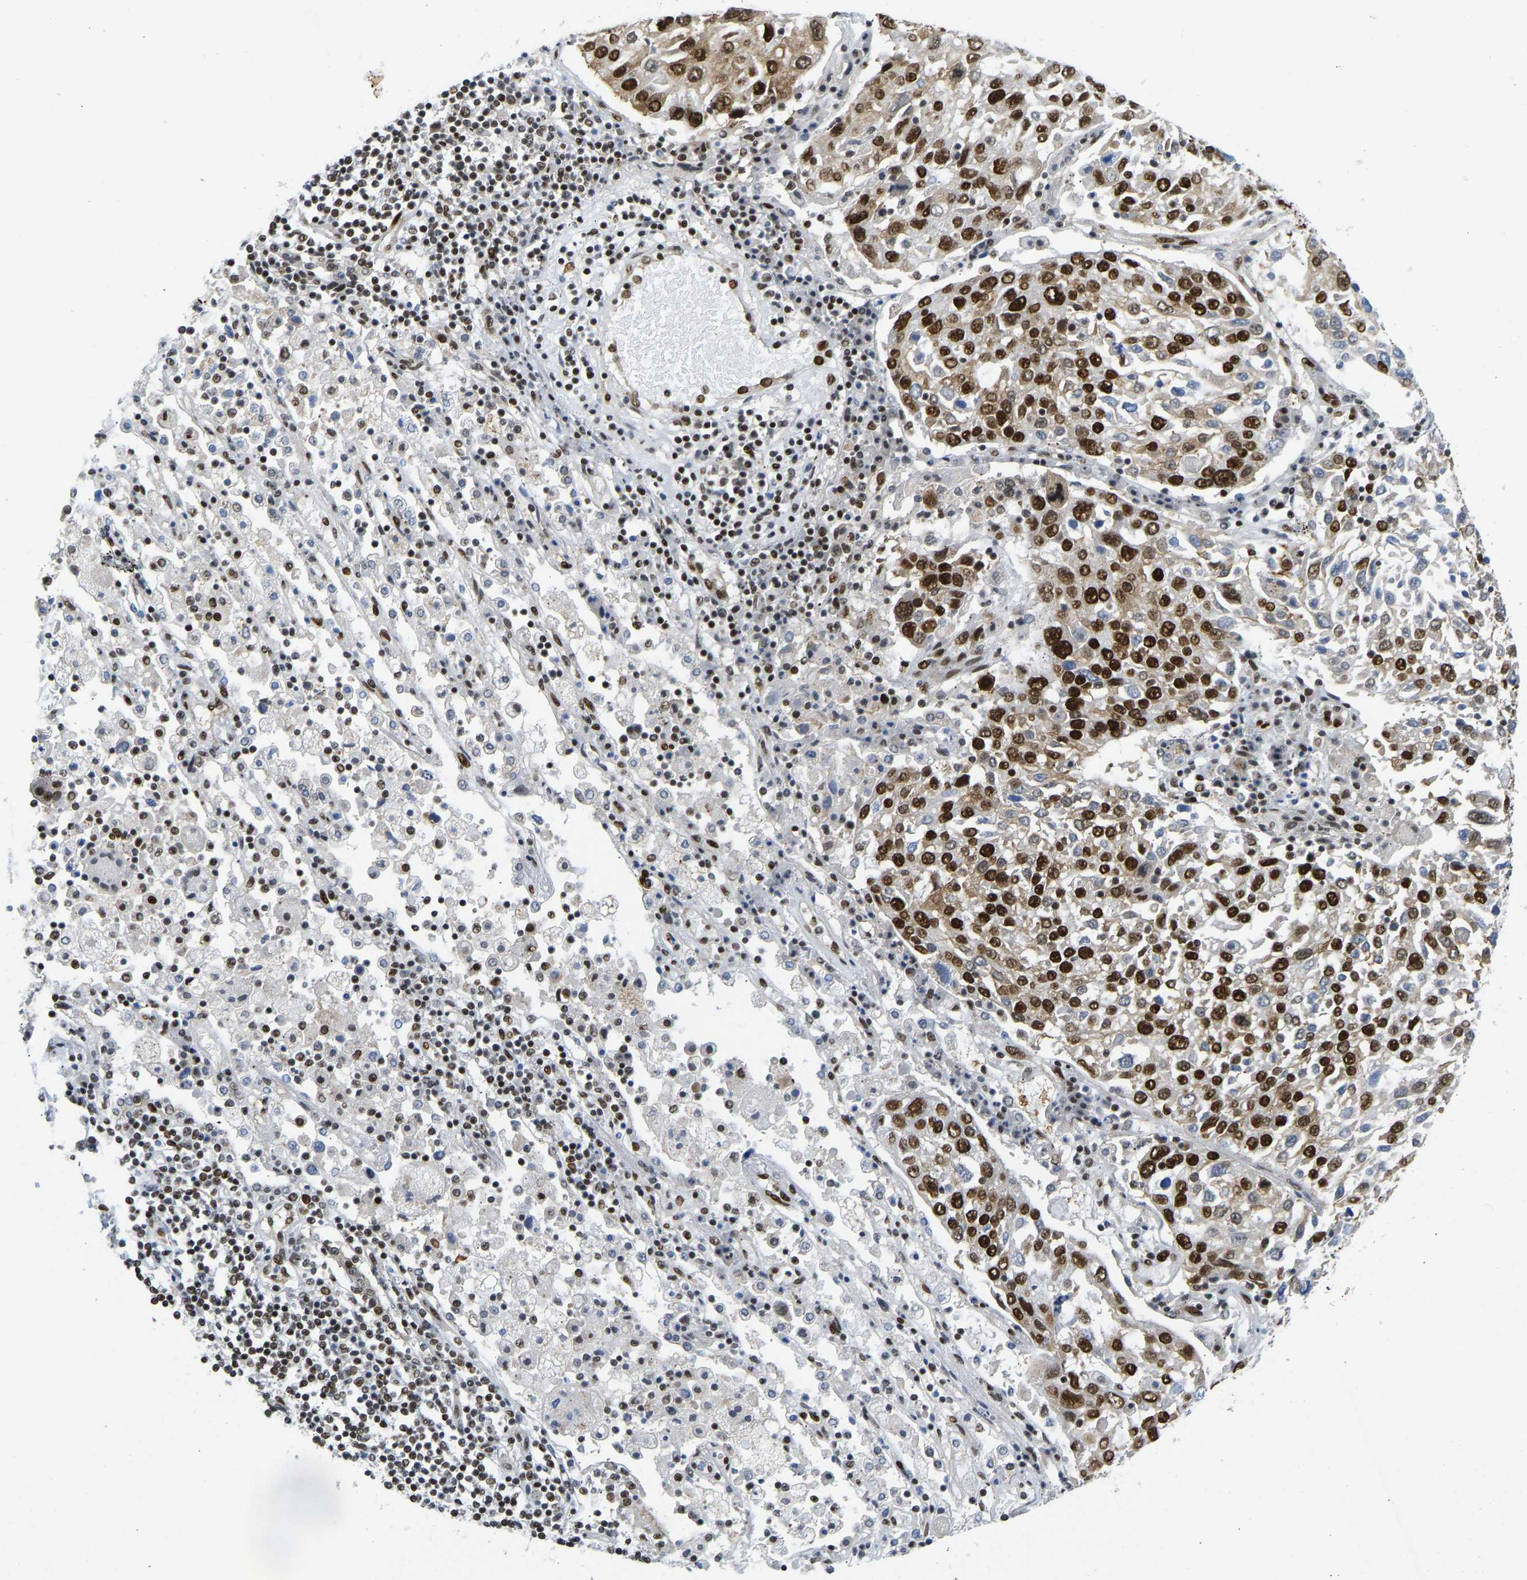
{"staining": {"intensity": "strong", "quantity": ">75%", "location": "nuclear"}, "tissue": "lung cancer", "cell_type": "Tumor cells", "image_type": "cancer", "snomed": [{"axis": "morphology", "description": "Squamous cell carcinoma, NOS"}, {"axis": "topography", "description": "Lung"}], "caption": "Lung cancer stained with DAB immunohistochemistry exhibits high levels of strong nuclear staining in approximately >75% of tumor cells.", "gene": "FOXK1", "patient": {"sex": "male", "age": 65}}